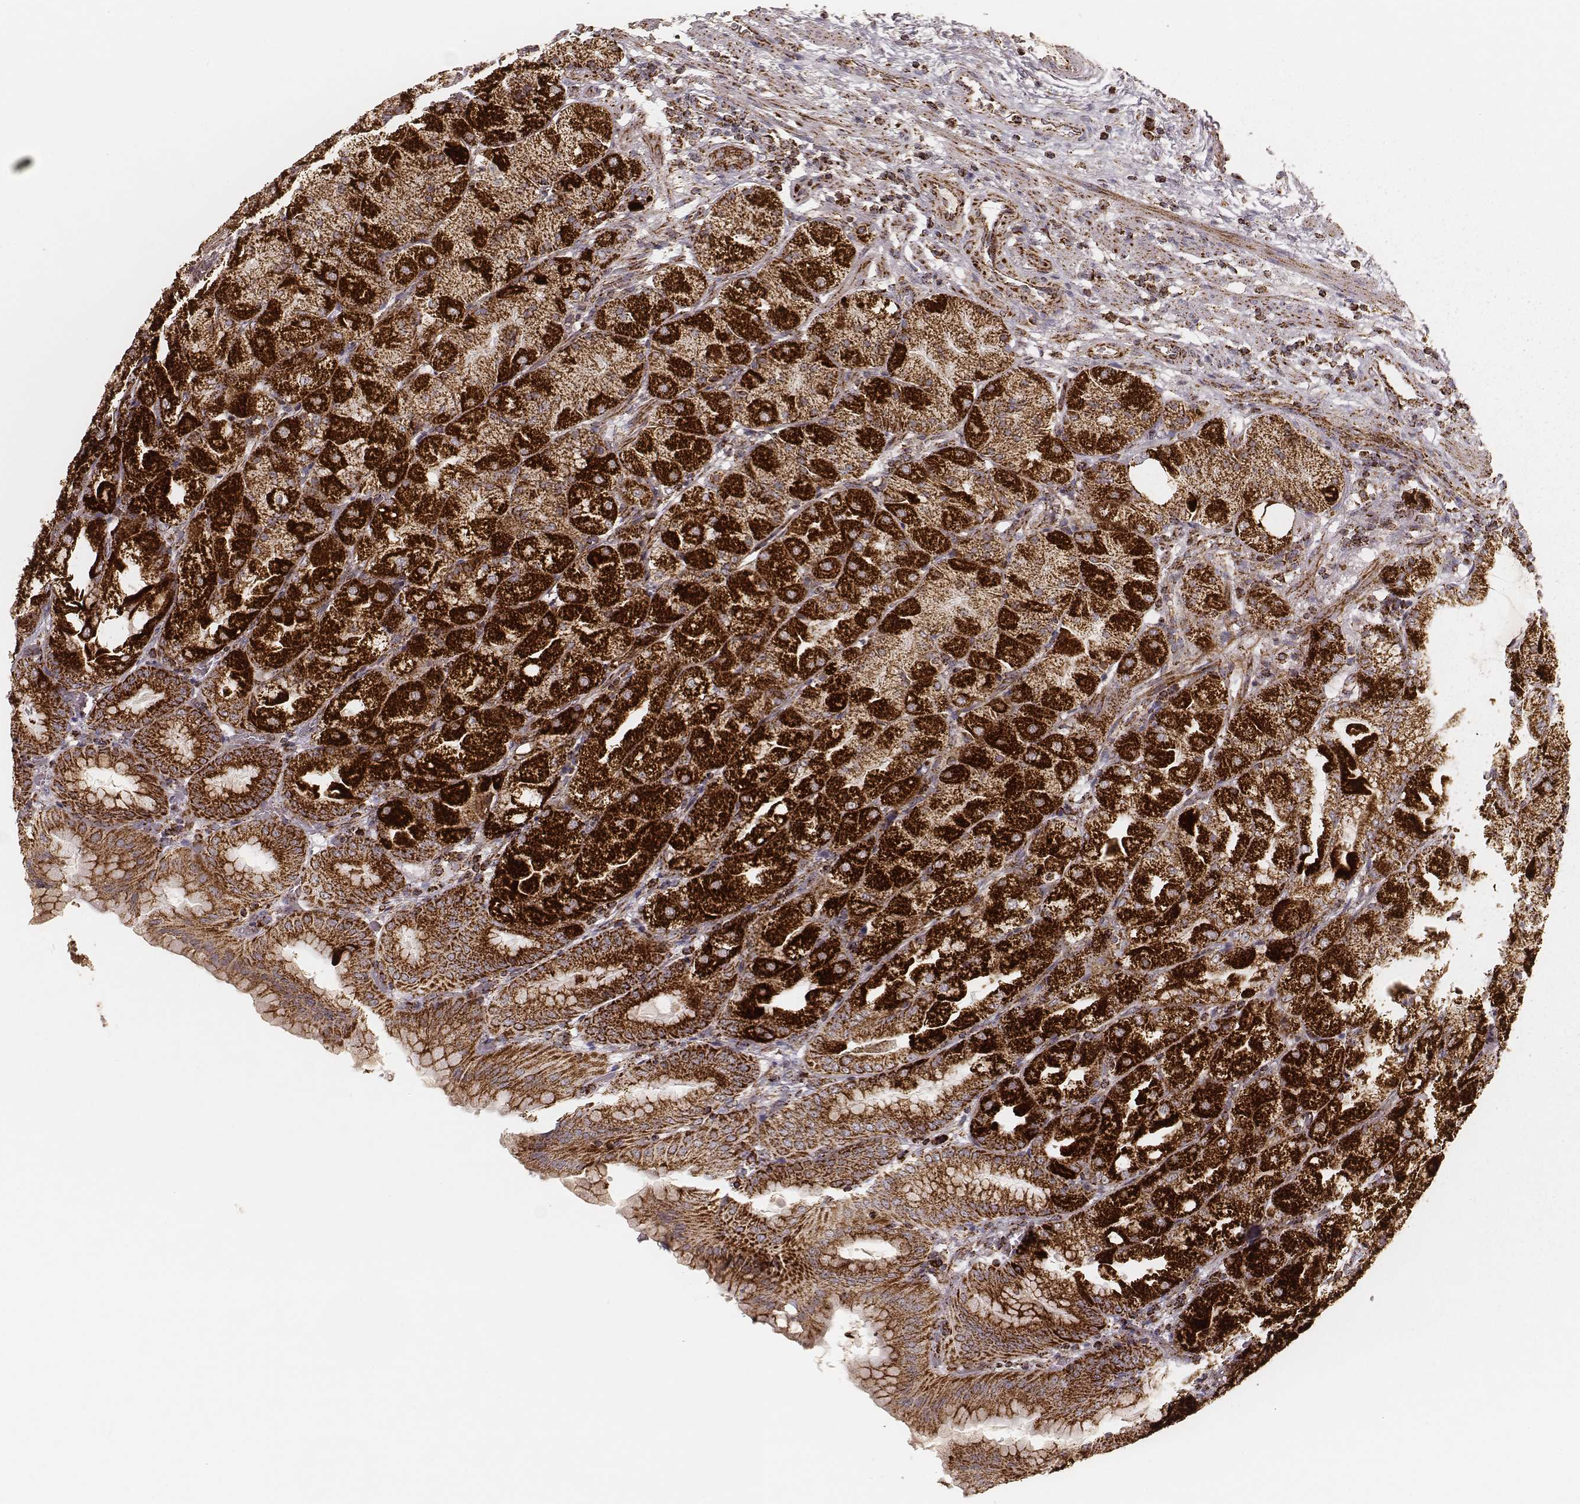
{"staining": {"intensity": "strong", "quantity": ">75%", "location": "cytoplasmic/membranous"}, "tissue": "stomach", "cell_type": "Glandular cells", "image_type": "normal", "snomed": [{"axis": "morphology", "description": "Normal tissue, NOS"}, {"axis": "topography", "description": "Stomach, upper"}, {"axis": "topography", "description": "Stomach"}, {"axis": "topography", "description": "Stomach, lower"}], "caption": "High-magnification brightfield microscopy of unremarkable stomach stained with DAB (brown) and counterstained with hematoxylin (blue). glandular cells exhibit strong cytoplasmic/membranous positivity is appreciated in approximately>75% of cells. The protein is stained brown, and the nuclei are stained in blue (DAB (3,3'-diaminobenzidine) IHC with brightfield microscopy, high magnification).", "gene": "CS", "patient": {"sex": "male", "age": 62}}